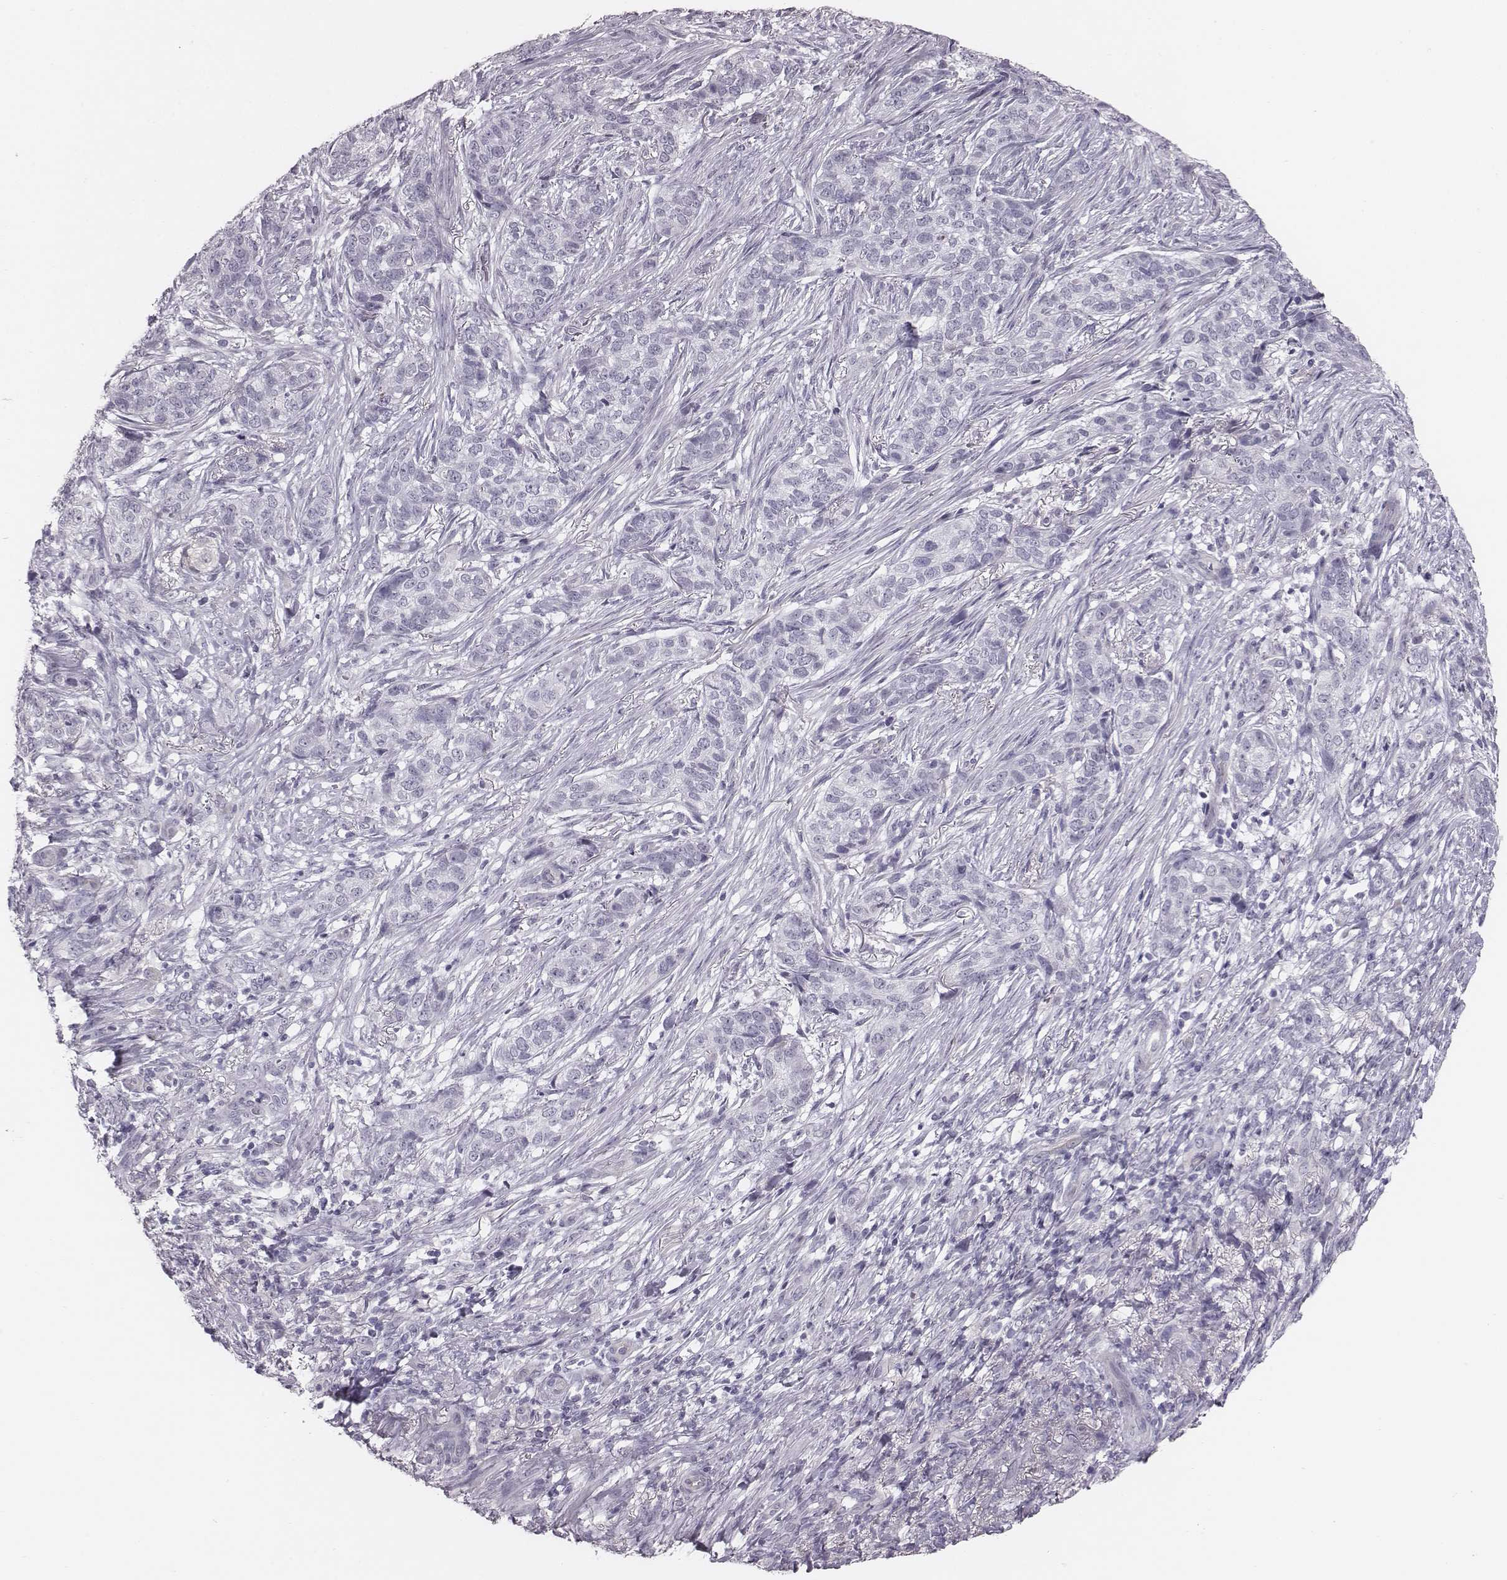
{"staining": {"intensity": "negative", "quantity": "none", "location": "none"}, "tissue": "skin cancer", "cell_type": "Tumor cells", "image_type": "cancer", "snomed": [{"axis": "morphology", "description": "Basal cell carcinoma"}, {"axis": "topography", "description": "Skin"}], "caption": "IHC of human skin basal cell carcinoma shows no expression in tumor cells.", "gene": "CACNG4", "patient": {"sex": "female", "age": 69}}